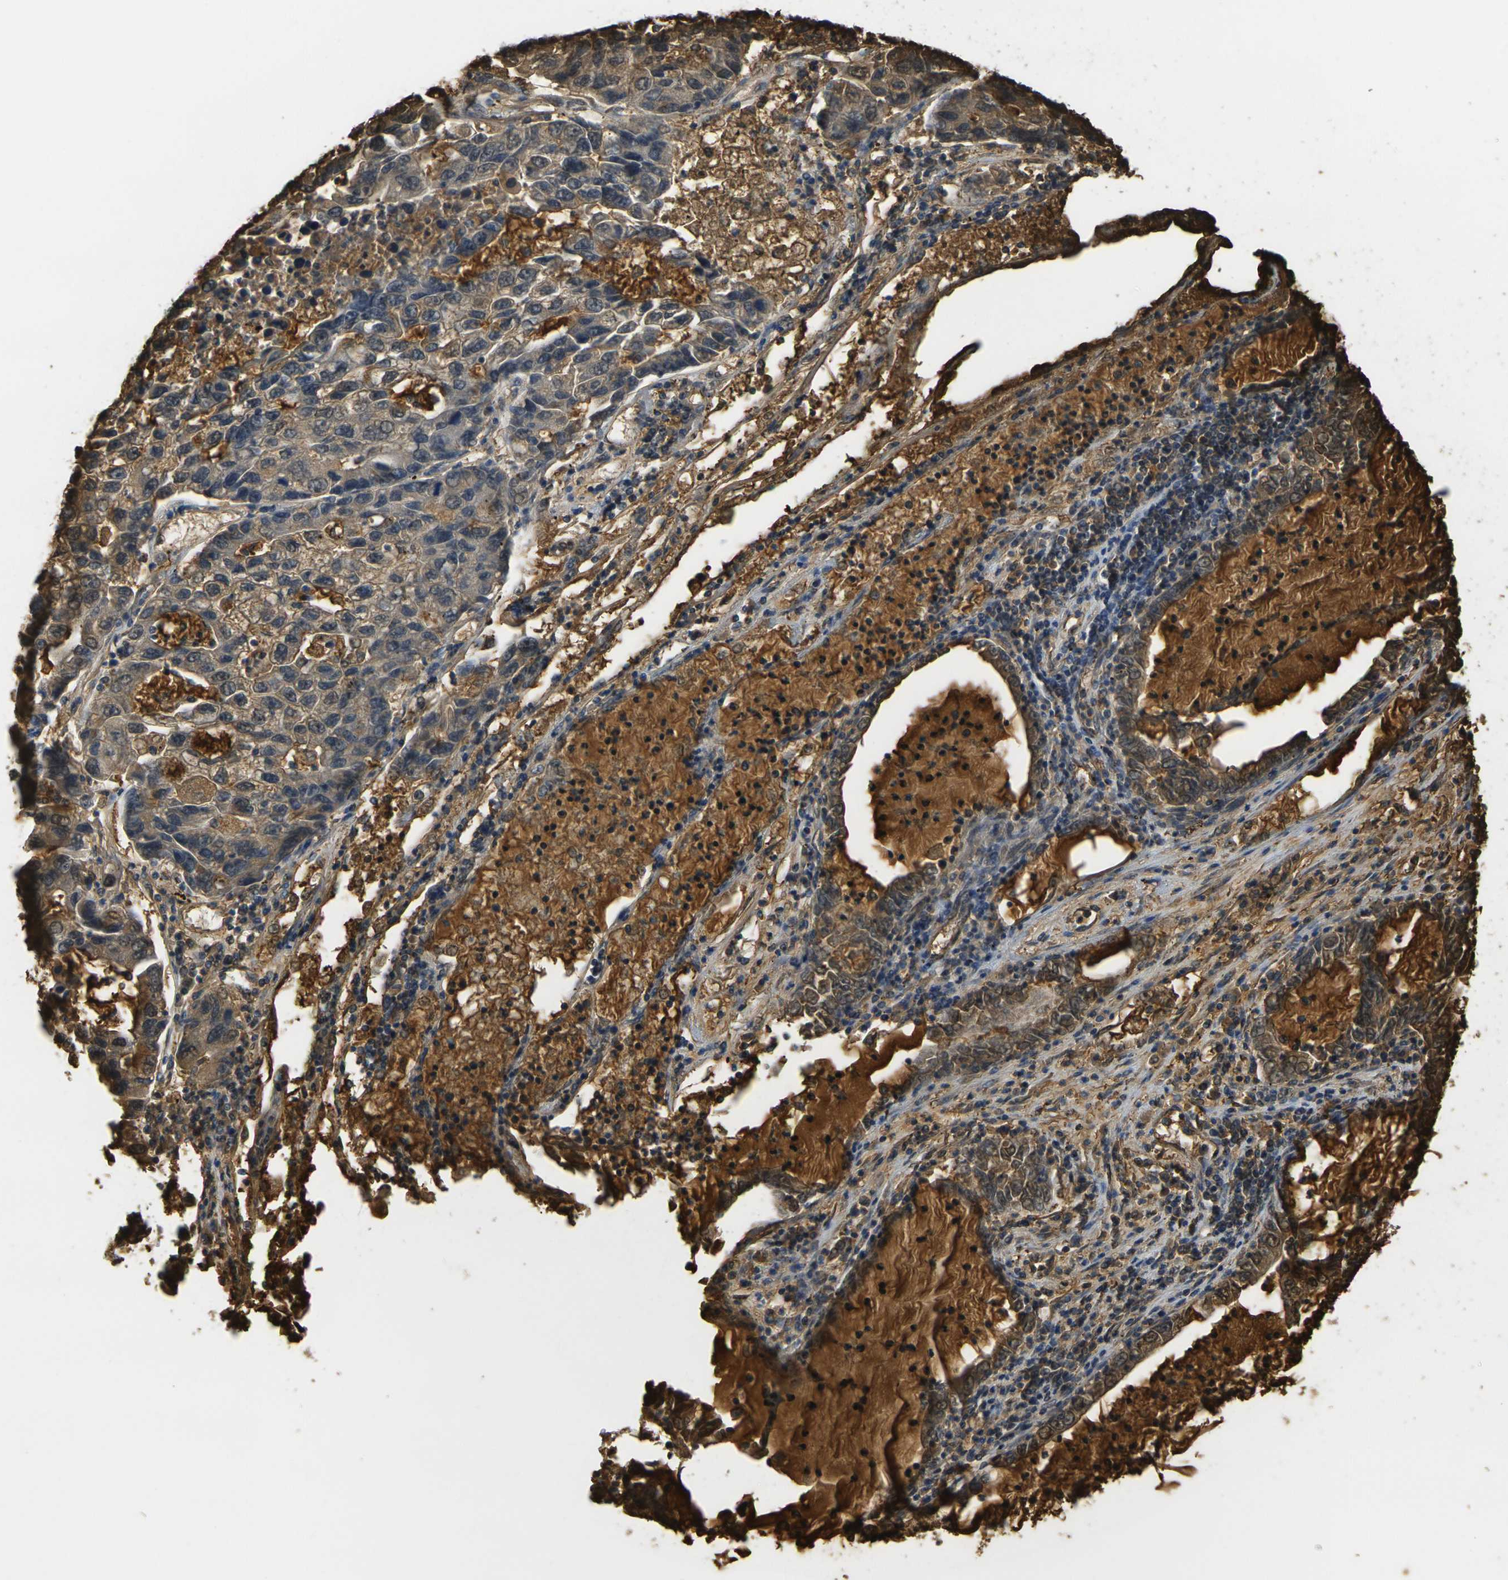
{"staining": {"intensity": "moderate", "quantity": "25%-75%", "location": "cytoplasmic/membranous"}, "tissue": "lung cancer", "cell_type": "Tumor cells", "image_type": "cancer", "snomed": [{"axis": "morphology", "description": "Adenocarcinoma, NOS"}, {"axis": "topography", "description": "Lung"}], "caption": "IHC photomicrograph of neoplastic tissue: adenocarcinoma (lung) stained using immunohistochemistry displays medium levels of moderate protein expression localized specifically in the cytoplasmic/membranous of tumor cells, appearing as a cytoplasmic/membranous brown color.", "gene": "PLCD1", "patient": {"sex": "female", "age": 51}}